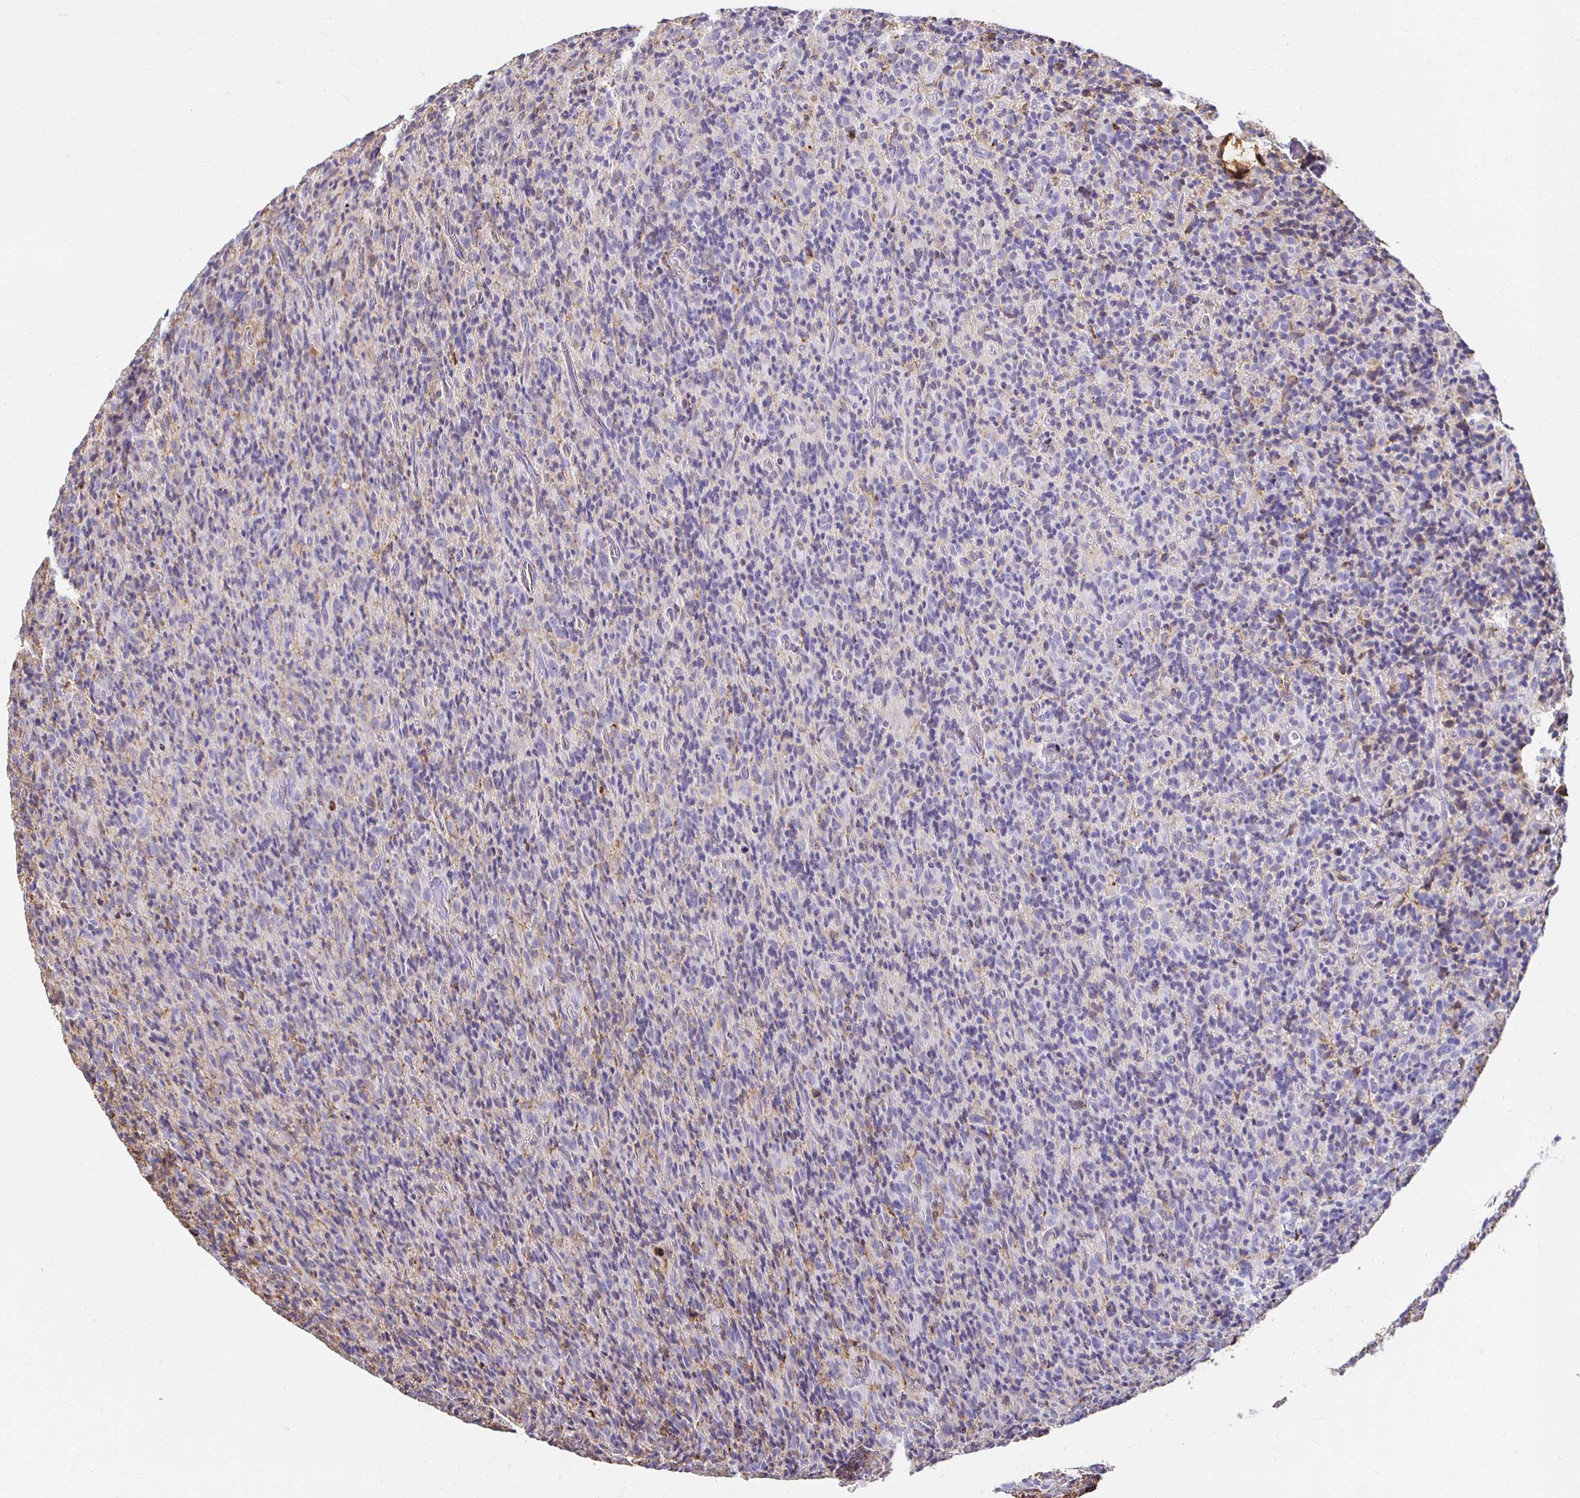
{"staining": {"intensity": "weak", "quantity": "<25%", "location": "cytoplasmic/membranous"}, "tissue": "glioma", "cell_type": "Tumor cells", "image_type": "cancer", "snomed": [{"axis": "morphology", "description": "Glioma, malignant, High grade"}, {"axis": "topography", "description": "Brain"}], "caption": "This is a histopathology image of immunohistochemistry staining of glioma, which shows no positivity in tumor cells.", "gene": "TAS1R3", "patient": {"sex": "male", "age": 76}}